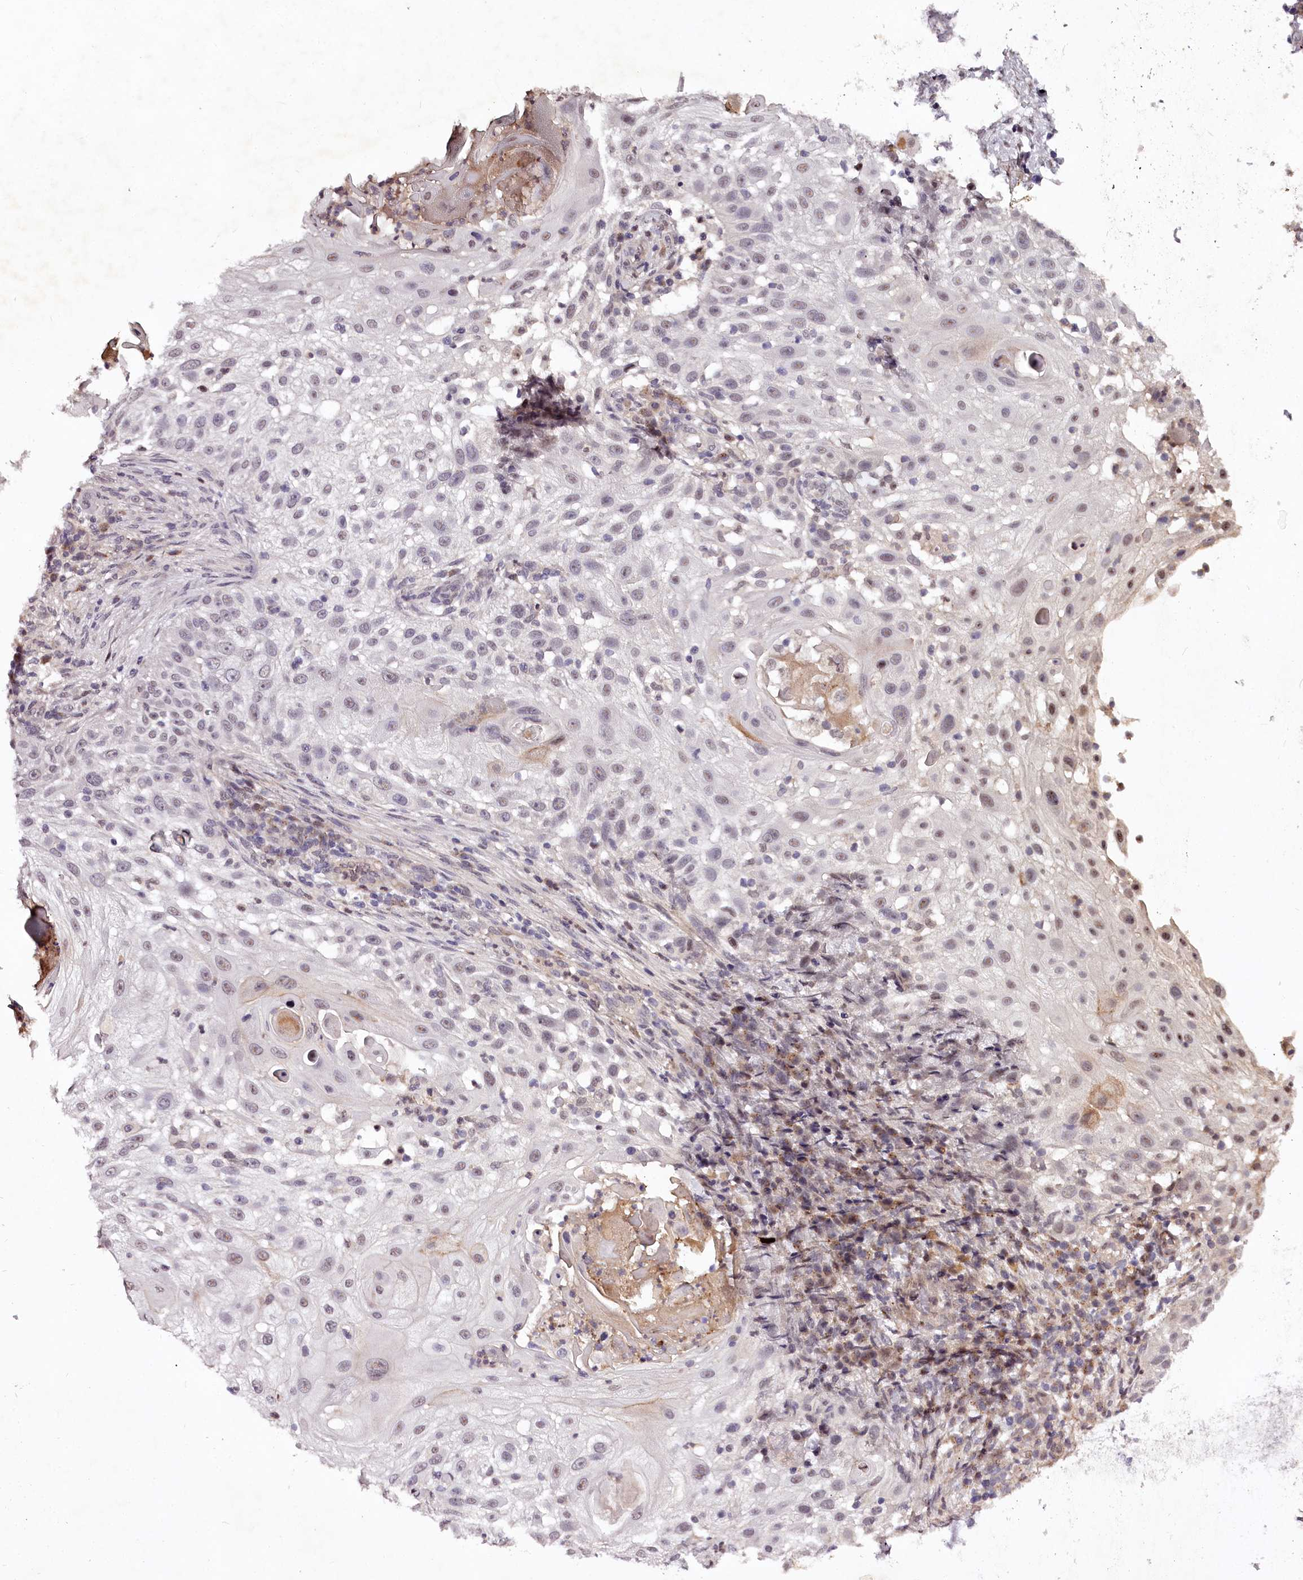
{"staining": {"intensity": "negative", "quantity": "none", "location": "none"}, "tissue": "skin cancer", "cell_type": "Tumor cells", "image_type": "cancer", "snomed": [{"axis": "morphology", "description": "Squamous cell carcinoma, NOS"}, {"axis": "topography", "description": "Skin"}], "caption": "High power microscopy histopathology image of an immunohistochemistry histopathology image of skin cancer, revealing no significant positivity in tumor cells. (Stains: DAB immunohistochemistry with hematoxylin counter stain, Microscopy: brightfield microscopy at high magnification).", "gene": "MAML3", "patient": {"sex": "female", "age": 44}}